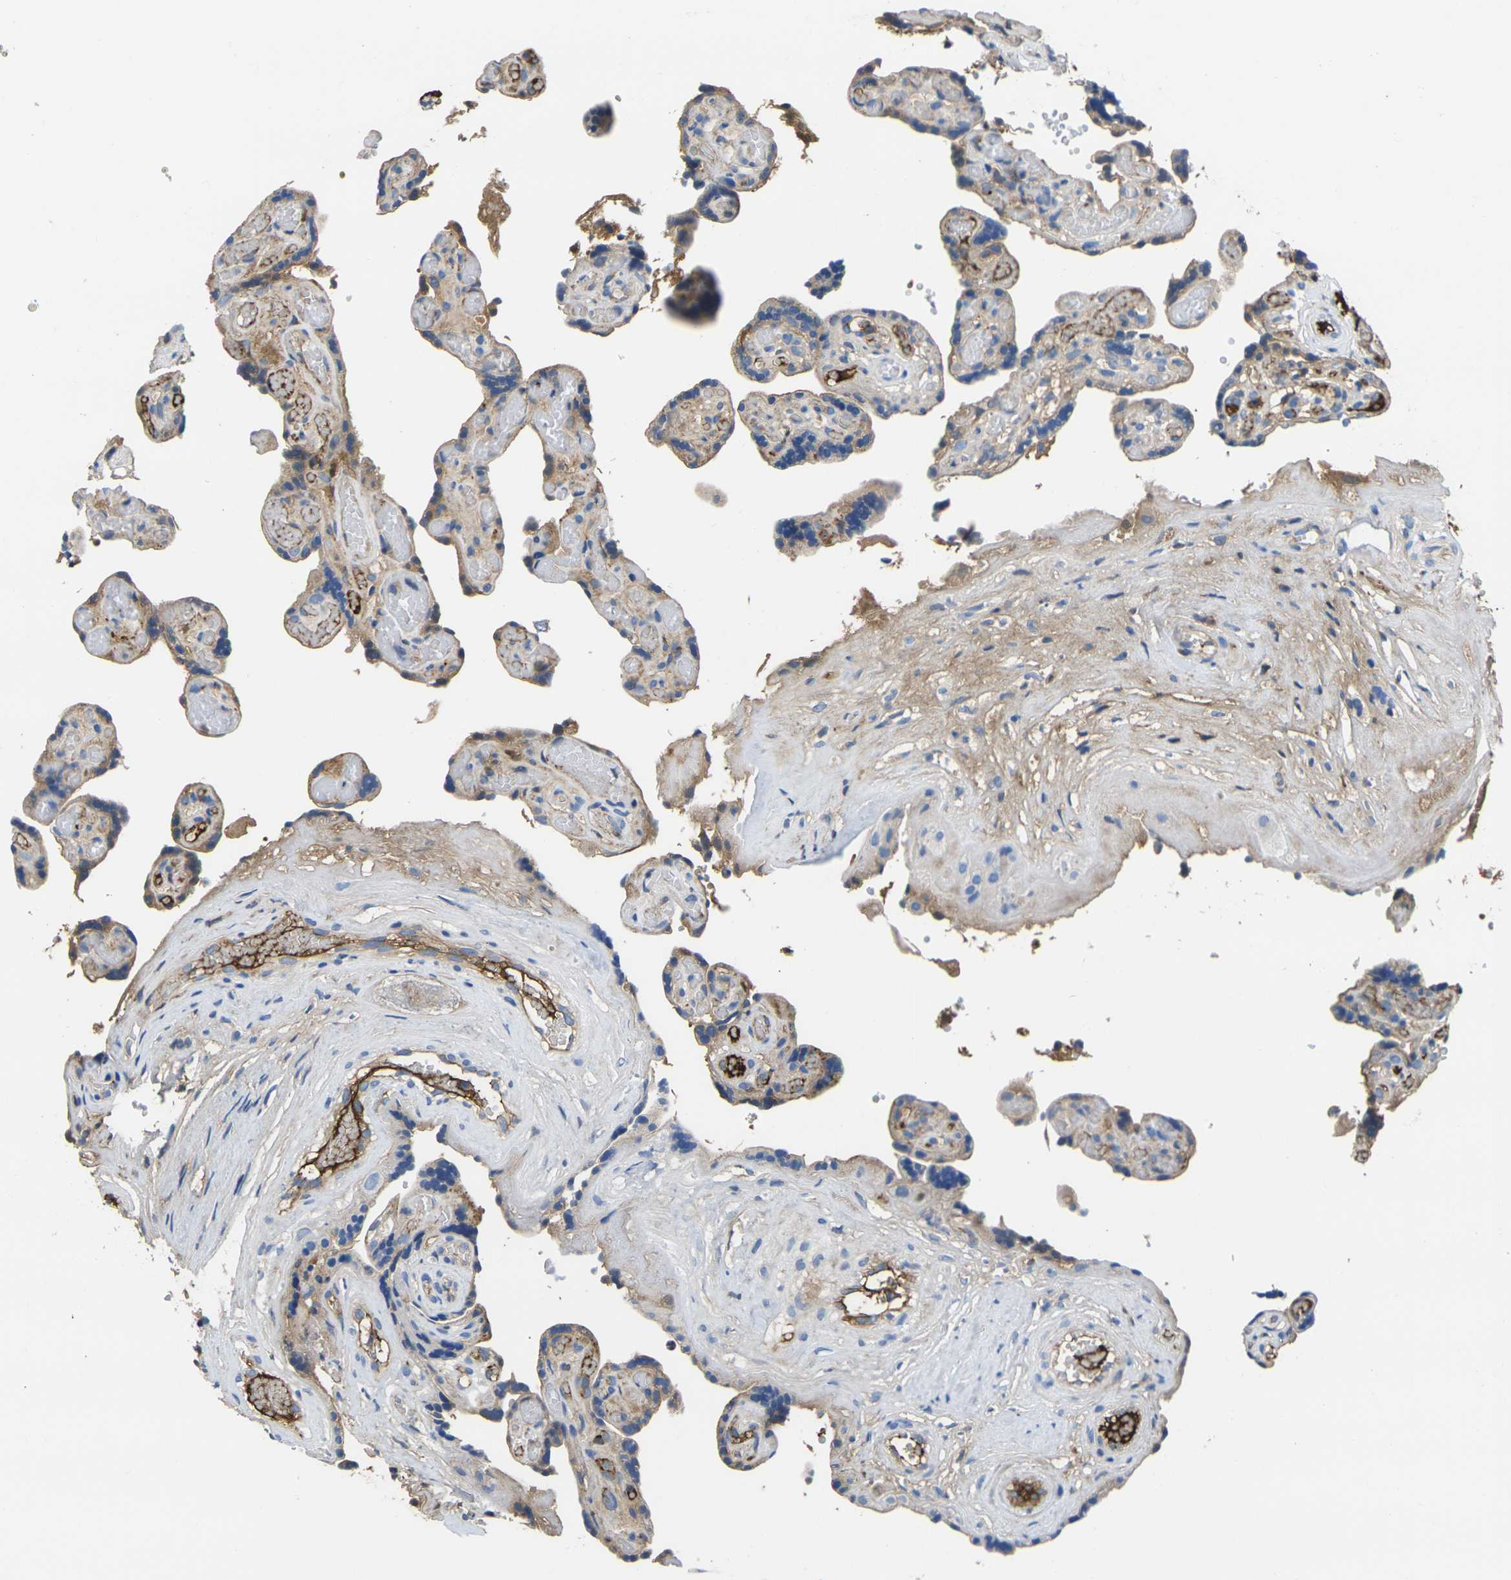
{"staining": {"intensity": "moderate", "quantity": "25%-75%", "location": "cytoplasmic/membranous"}, "tissue": "placenta", "cell_type": "Trophoblastic cells", "image_type": "normal", "snomed": [{"axis": "morphology", "description": "Normal tissue, NOS"}, {"axis": "topography", "description": "Placenta"}], "caption": "Normal placenta reveals moderate cytoplasmic/membranous expression in about 25%-75% of trophoblastic cells.", "gene": "GREM2", "patient": {"sex": "female", "age": 30}}